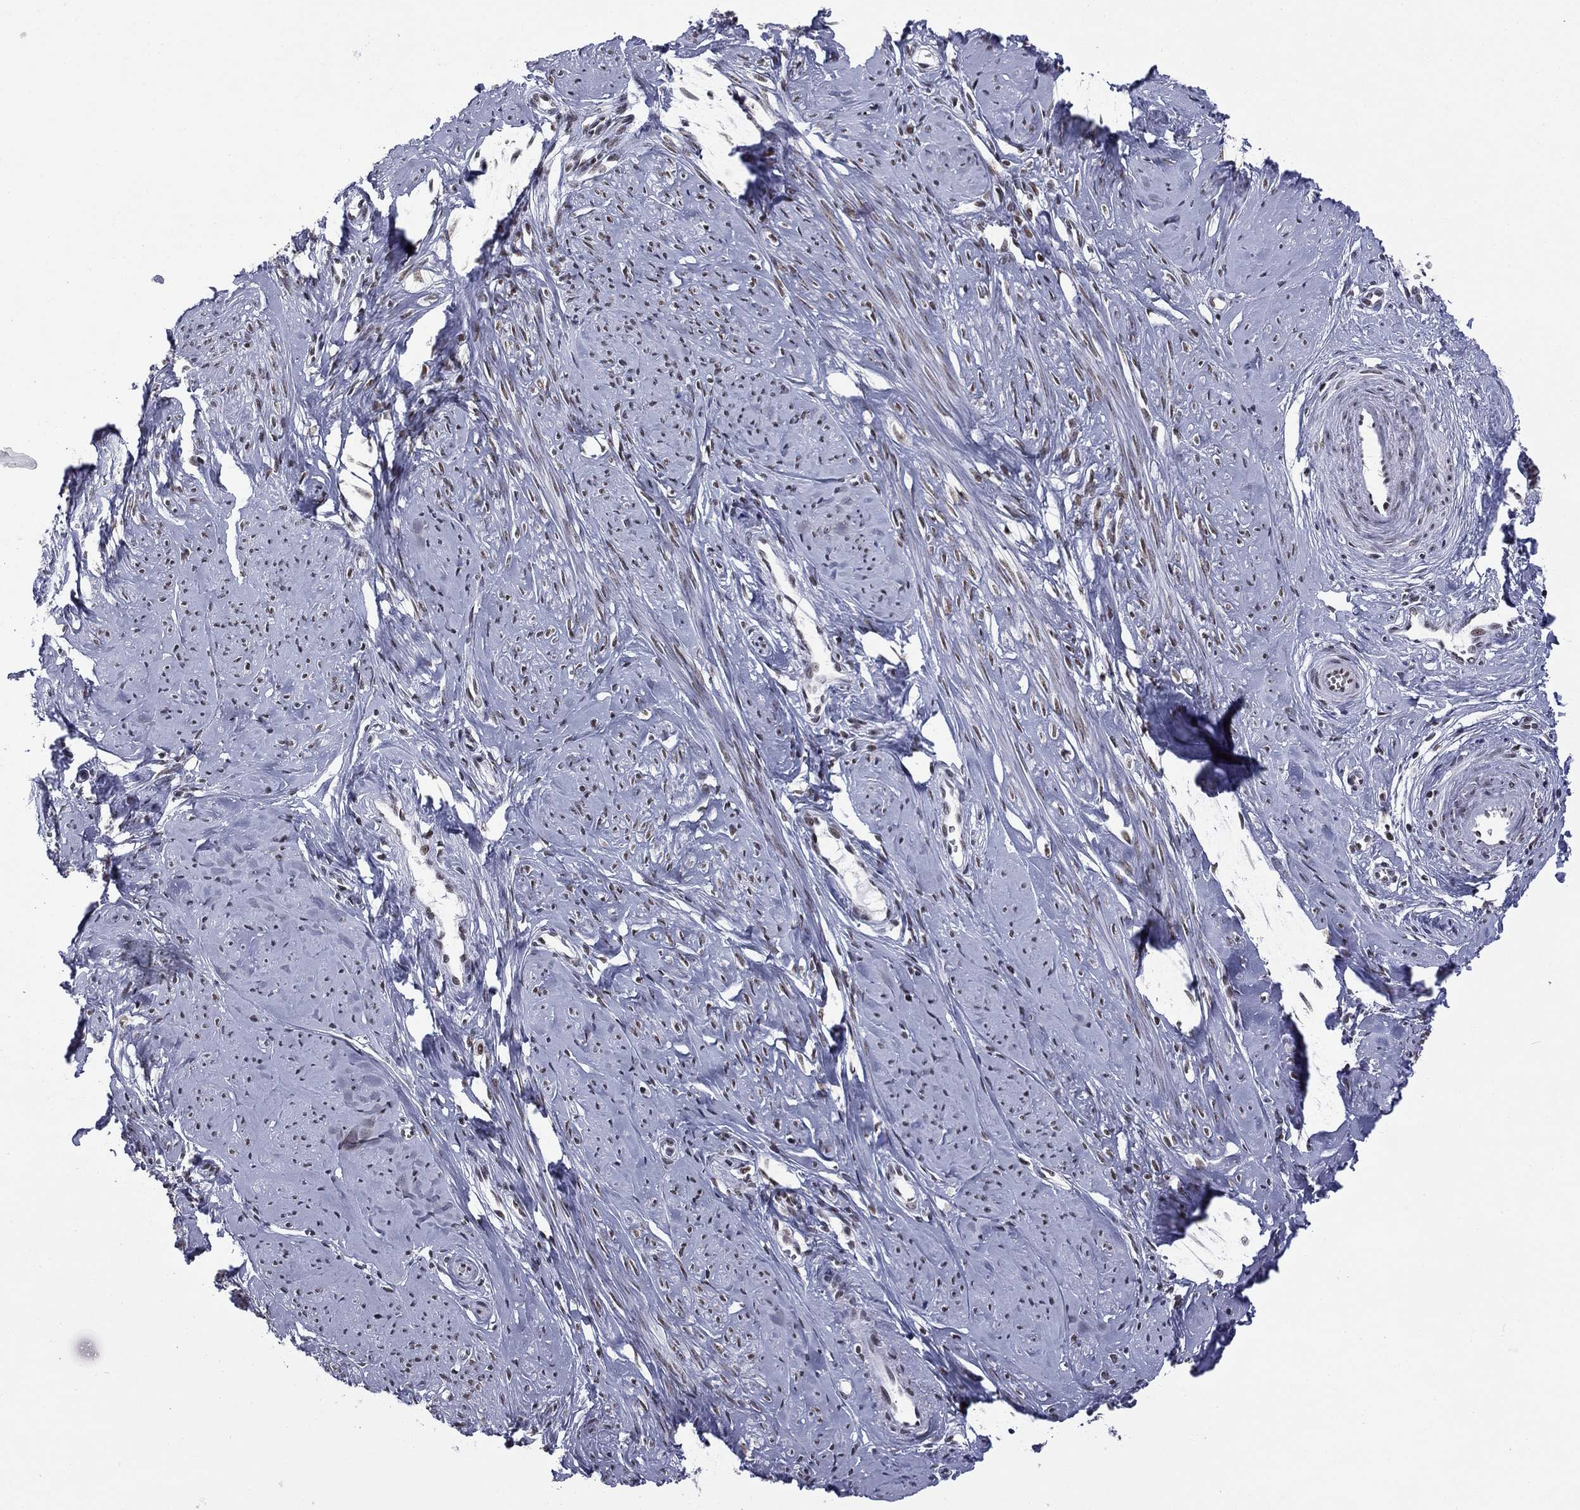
{"staining": {"intensity": "moderate", "quantity": ">75%", "location": "nuclear"}, "tissue": "smooth muscle", "cell_type": "Smooth muscle cells", "image_type": "normal", "snomed": [{"axis": "morphology", "description": "Normal tissue, NOS"}, {"axis": "topography", "description": "Smooth muscle"}], "caption": "IHC photomicrograph of benign smooth muscle: smooth muscle stained using immunohistochemistry demonstrates medium levels of moderate protein expression localized specifically in the nuclear of smooth muscle cells, appearing as a nuclear brown color.", "gene": "ETV5", "patient": {"sex": "female", "age": 48}}